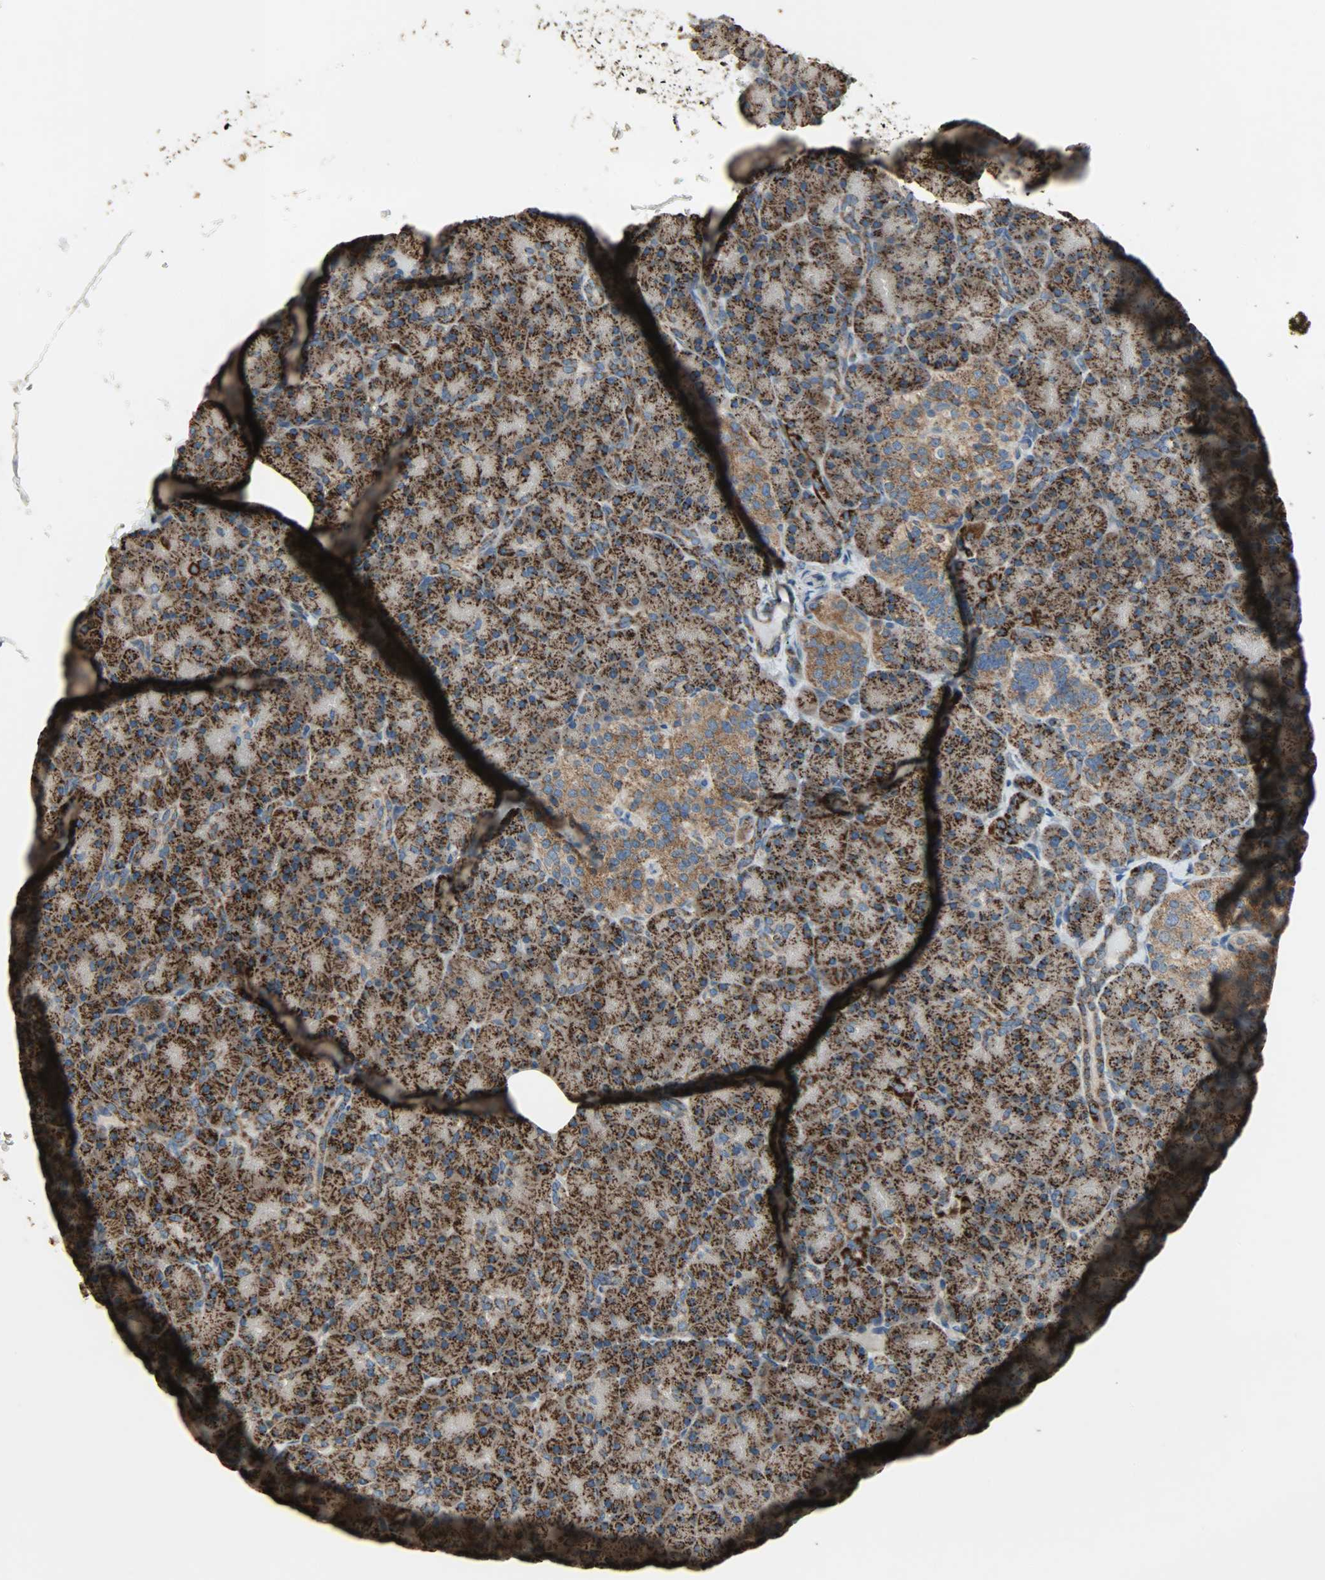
{"staining": {"intensity": "strong", "quantity": ">75%", "location": "cytoplasmic/membranous"}, "tissue": "pancreas", "cell_type": "Exocrine glandular cells", "image_type": "normal", "snomed": [{"axis": "morphology", "description": "Normal tissue, NOS"}, {"axis": "topography", "description": "Pancreas"}], "caption": "Brown immunohistochemical staining in normal human pancreas exhibits strong cytoplasmic/membranous expression in approximately >75% of exocrine glandular cells. The staining was performed using DAB (3,3'-diaminobenzidine) to visualize the protein expression in brown, while the nuclei were stained in blue with hematoxylin (Magnification: 20x).", "gene": "AMT", "patient": {"sex": "female", "age": 43}}